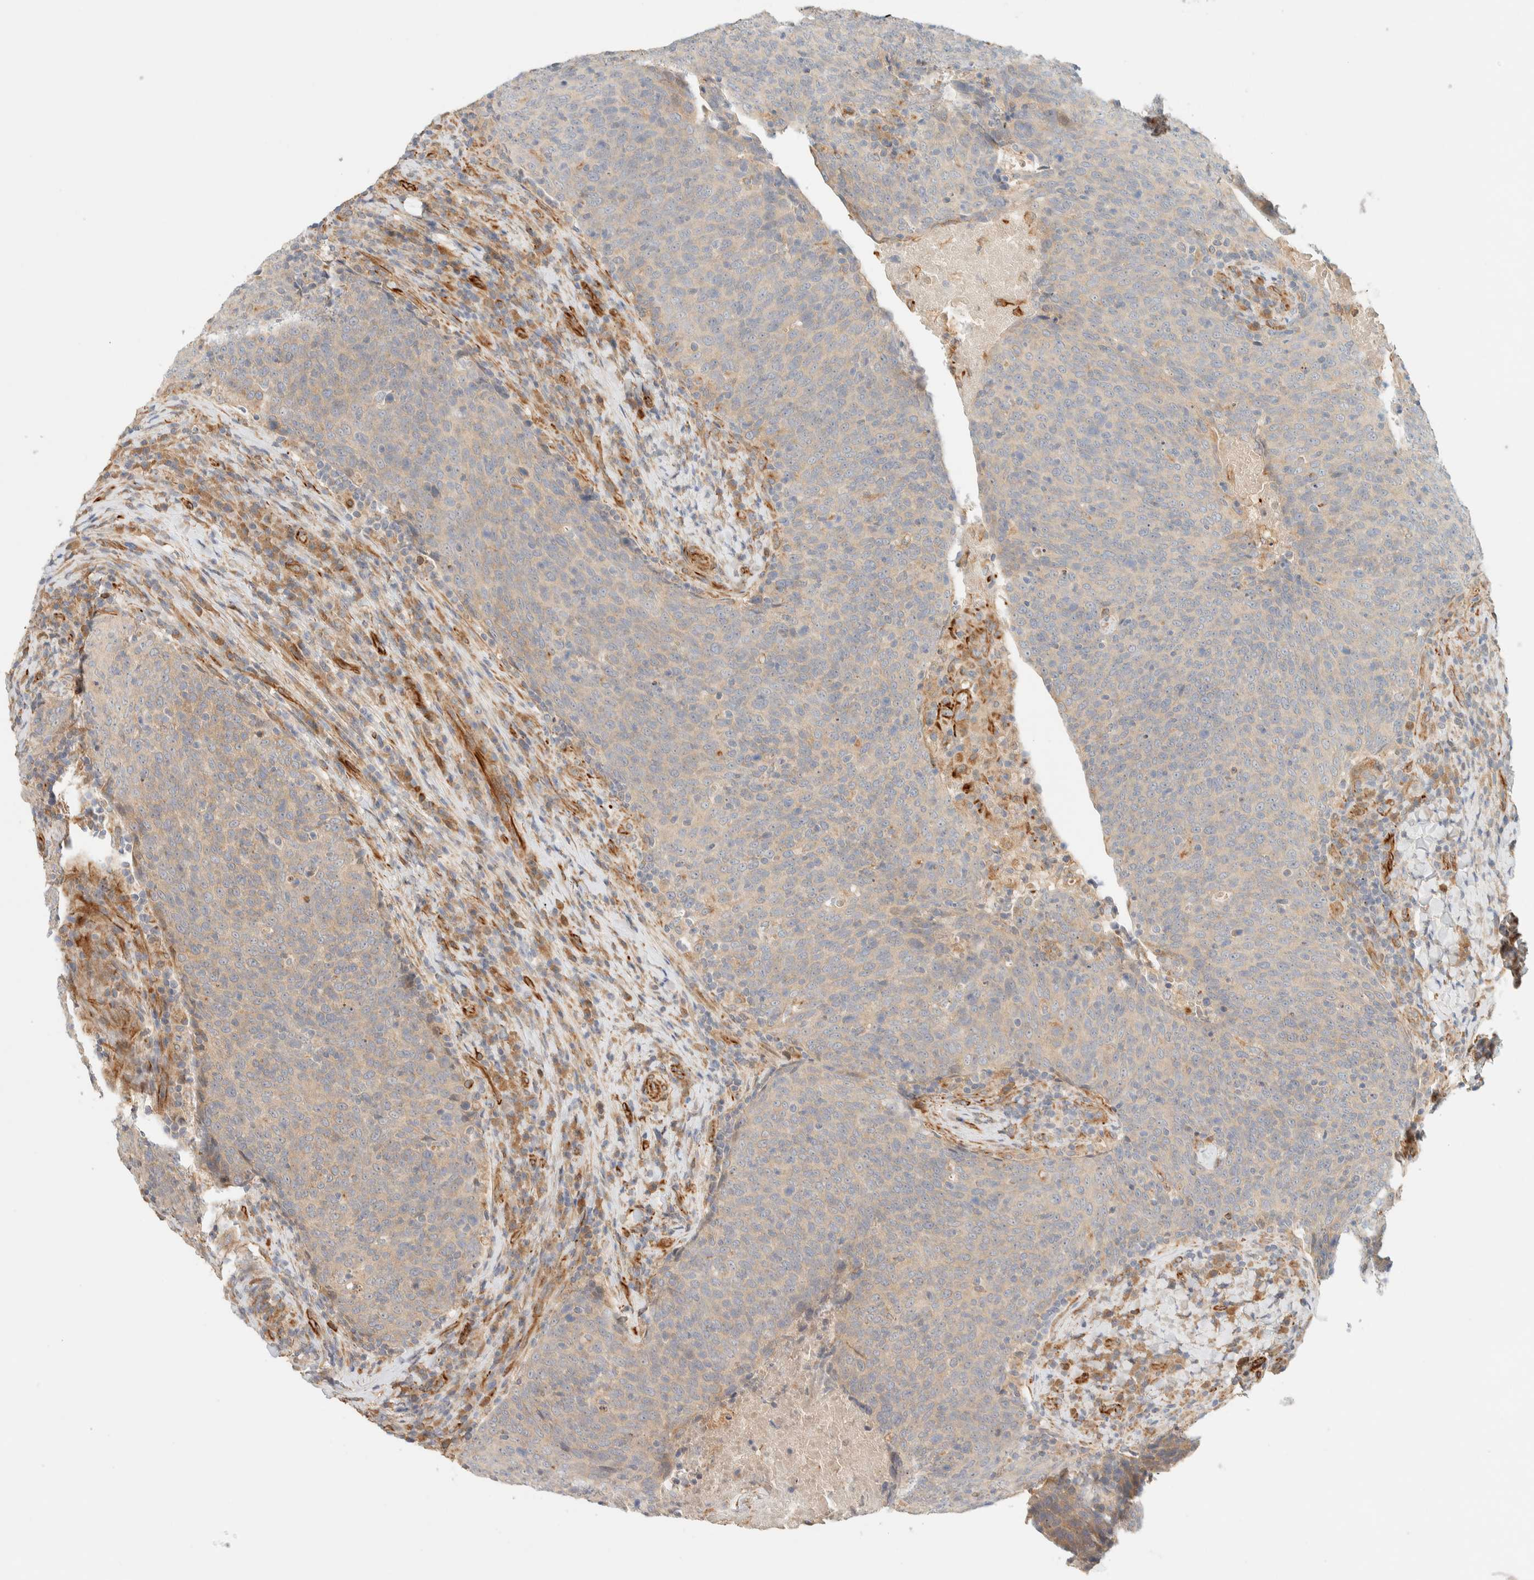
{"staining": {"intensity": "weak", "quantity": "<25%", "location": "cytoplasmic/membranous"}, "tissue": "head and neck cancer", "cell_type": "Tumor cells", "image_type": "cancer", "snomed": [{"axis": "morphology", "description": "Squamous cell carcinoma, NOS"}, {"axis": "morphology", "description": "Squamous cell carcinoma, metastatic, NOS"}, {"axis": "topography", "description": "Lymph node"}, {"axis": "topography", "description": "Head-Neck"}], "caption": "The IHC image has no significant staining in tumor cells of metastatic squamous cell carcinoma (head and neck) tissue.", "gene": "FAT1", "patient": {"sex": "male", "age": 62}}